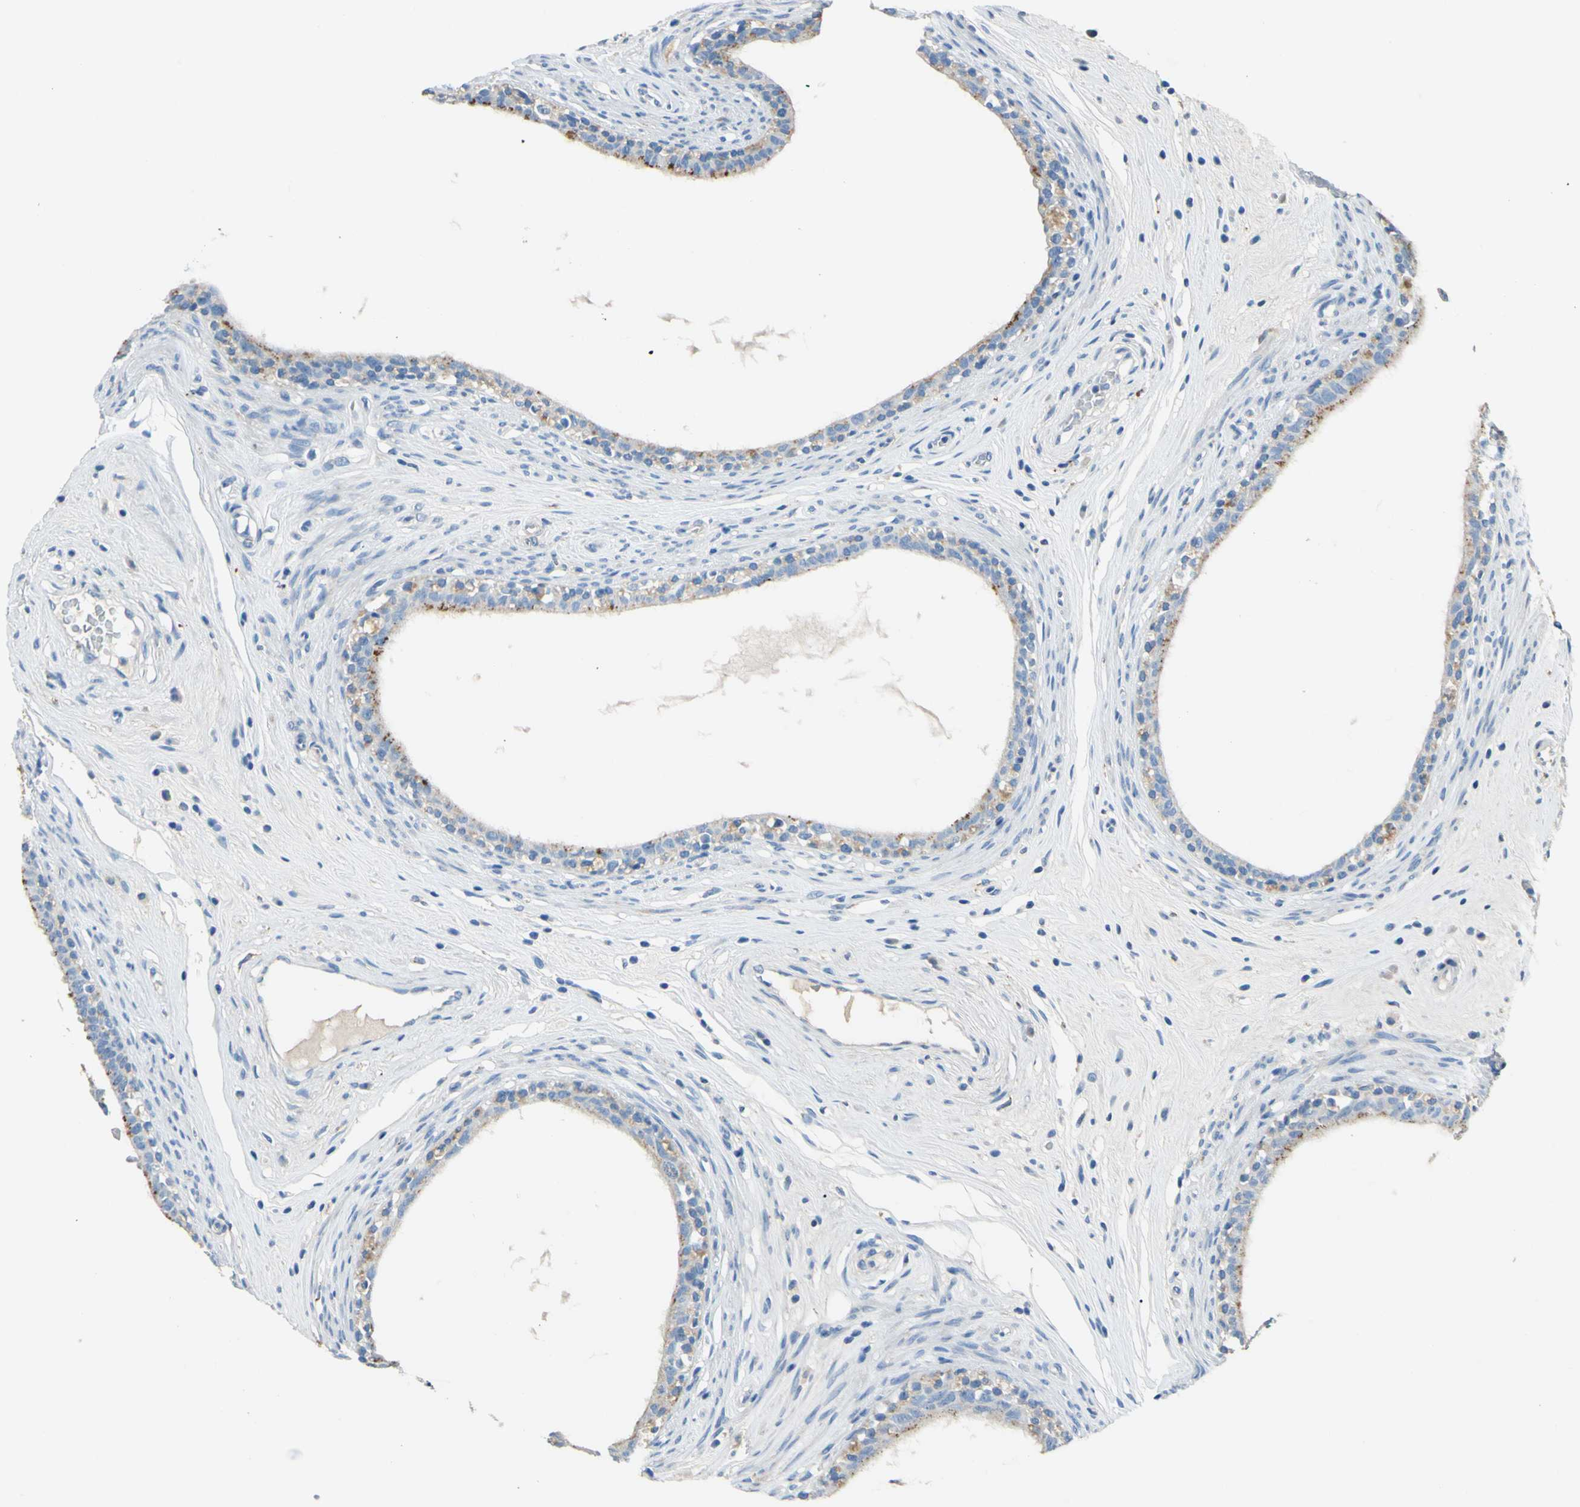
{"staining": {"intensity": "weak", "quantity": "25%-75%", "location": "cytoplasmic/membranous"}, "tissue": "epididymis", "cell_type": "Glandular cells", "image_type": "normal", "snomed": [{"axis": "morphology", "description": "Normal tissue, NOS"}, {"axis": "morphology", "description": "Inflammation, NOS"}, {"axis": "topography", "description": "Epididymis"}], "caption": "Human epididymis stained with a brown dye shows weak cytoplasmic/membranous positive staining in about 25%-75% of glandular cells.", "gene": "CDH10", "patient": {"sex": "male", "age": 84}}